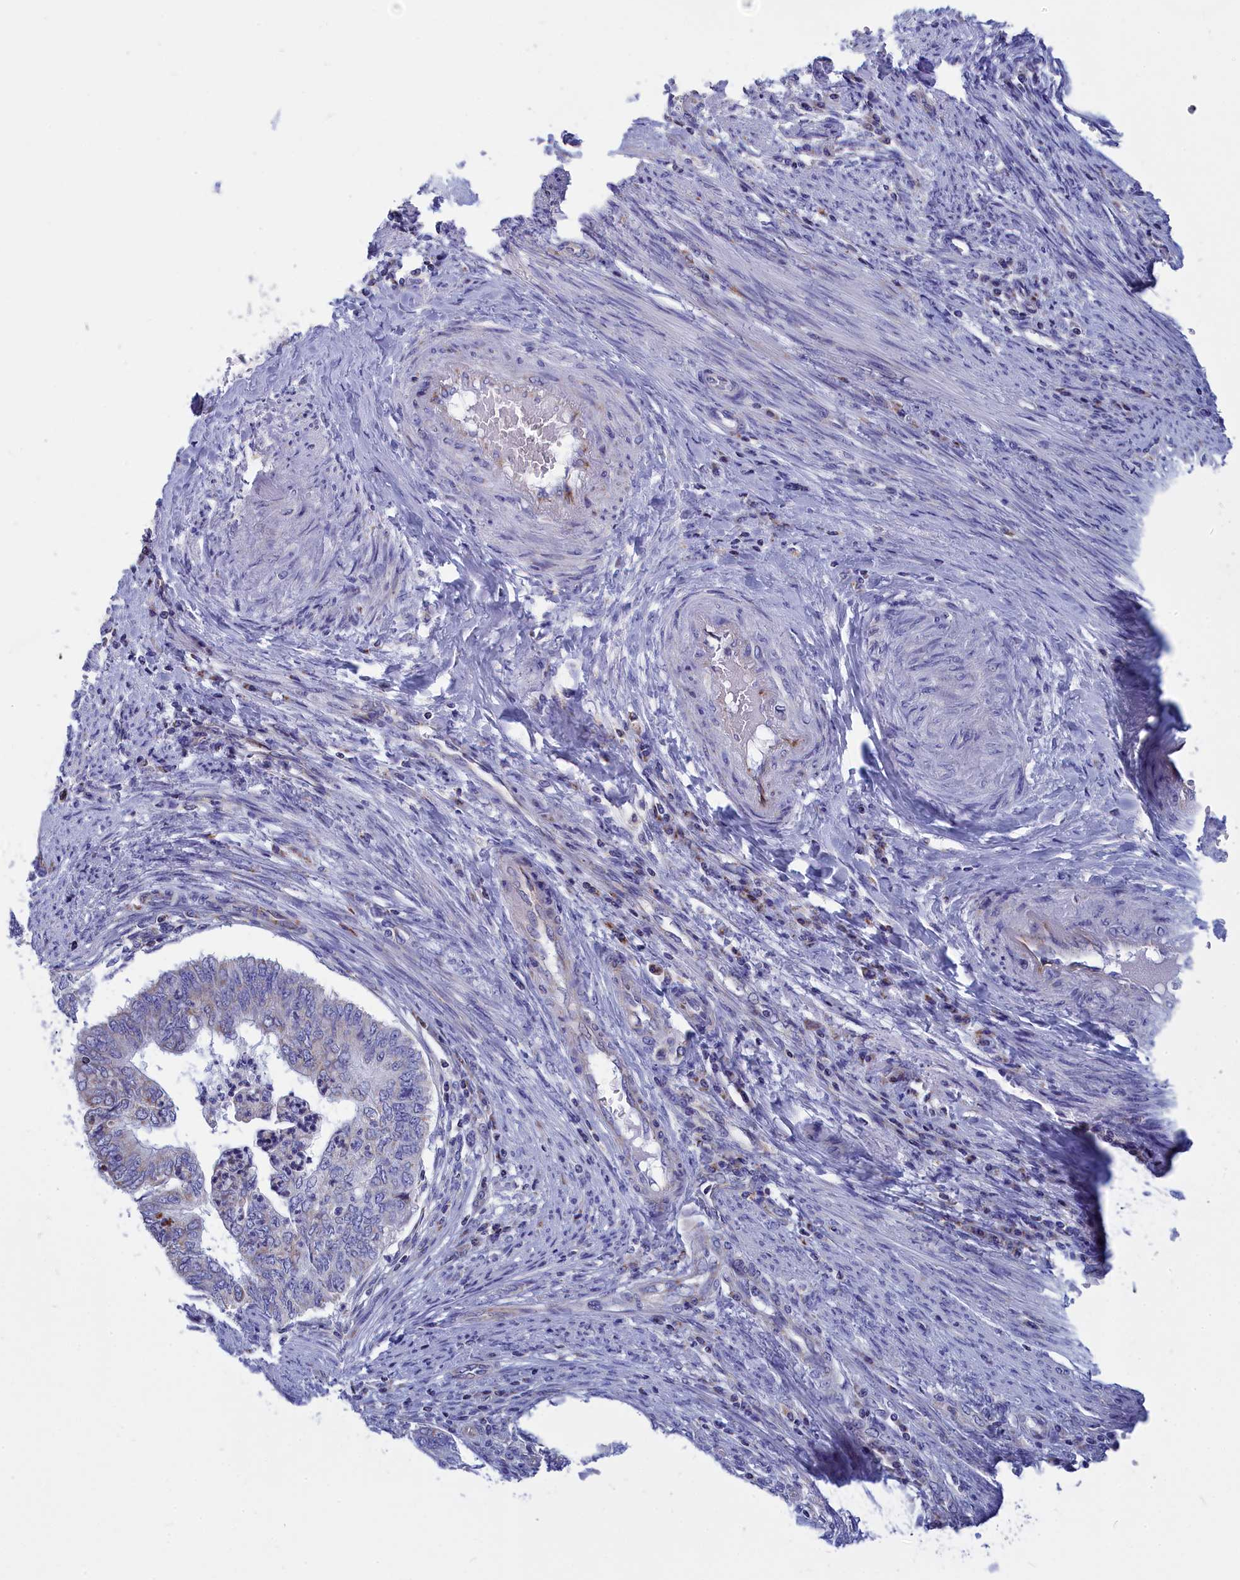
{"staining": {"intensity": "negative", "quantity": "none", "location": "none"}, "tissue": "endometrial cancer", "cell_type": "Tumor cells", "image_type": "cancer", "snomed": [{"axis": "morphology", "description": "Adenocarcinoma, NOS"}, {"axis": "topography", "description": "Endometrium"}], "caption": "Human endometrial cancer (adenocarcinoma) stained for a protein using immunohistochemistry (IHC) displays no expression in tumor cells.", "gene": "CCRL2", "patient": {"sex": "female", "age": 68}}